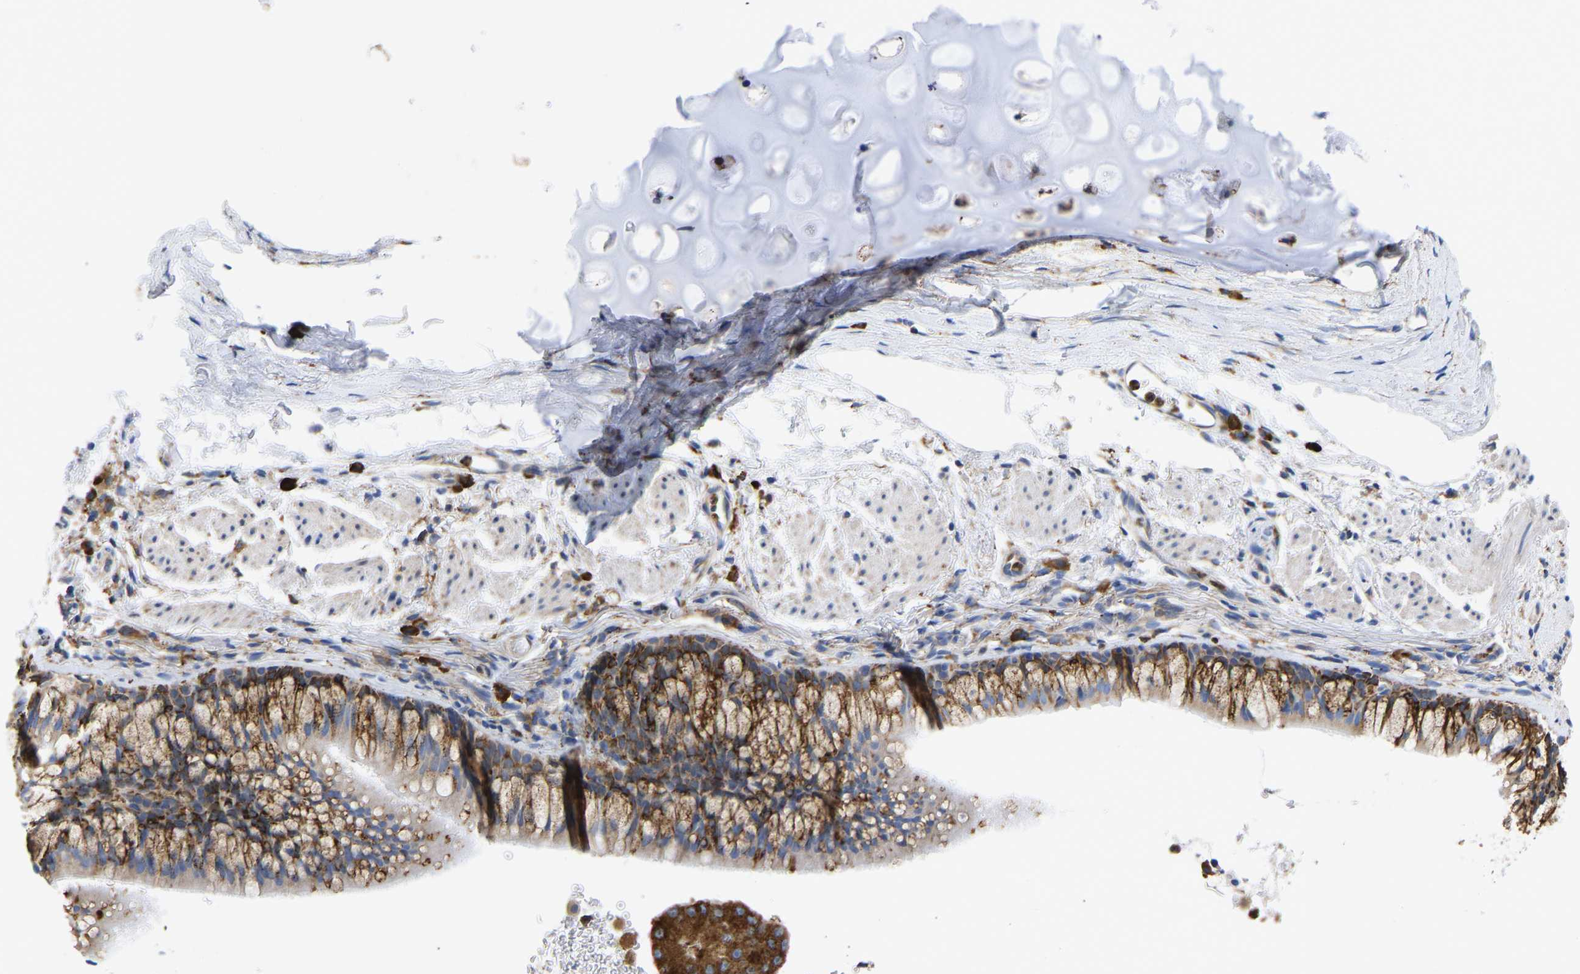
{"staining": {"intensity": "moderate", "quantity": ">75%", "location": "cytoplasmic/membranous"}, "tissue": "bronchus", "cell_type": "Respiratory epithelial cells", "image_type": "normal", "snomed": [{"axis": "morphology", "description": "Normal tissue, NOS"}, {"axis": "topography", "description": "Cartilage tissue"}, {"axis": "topography", "description": "Bronchus"}], "caption": "A histopathology image of human bronchus stained for a protein shows moderate cytoplasmic/membranous brown staining in respiratory epithelial cells. Nuclei are stained in blue.", "gene": "P4HB", "patient": {"sex": "female", "age": 53}}